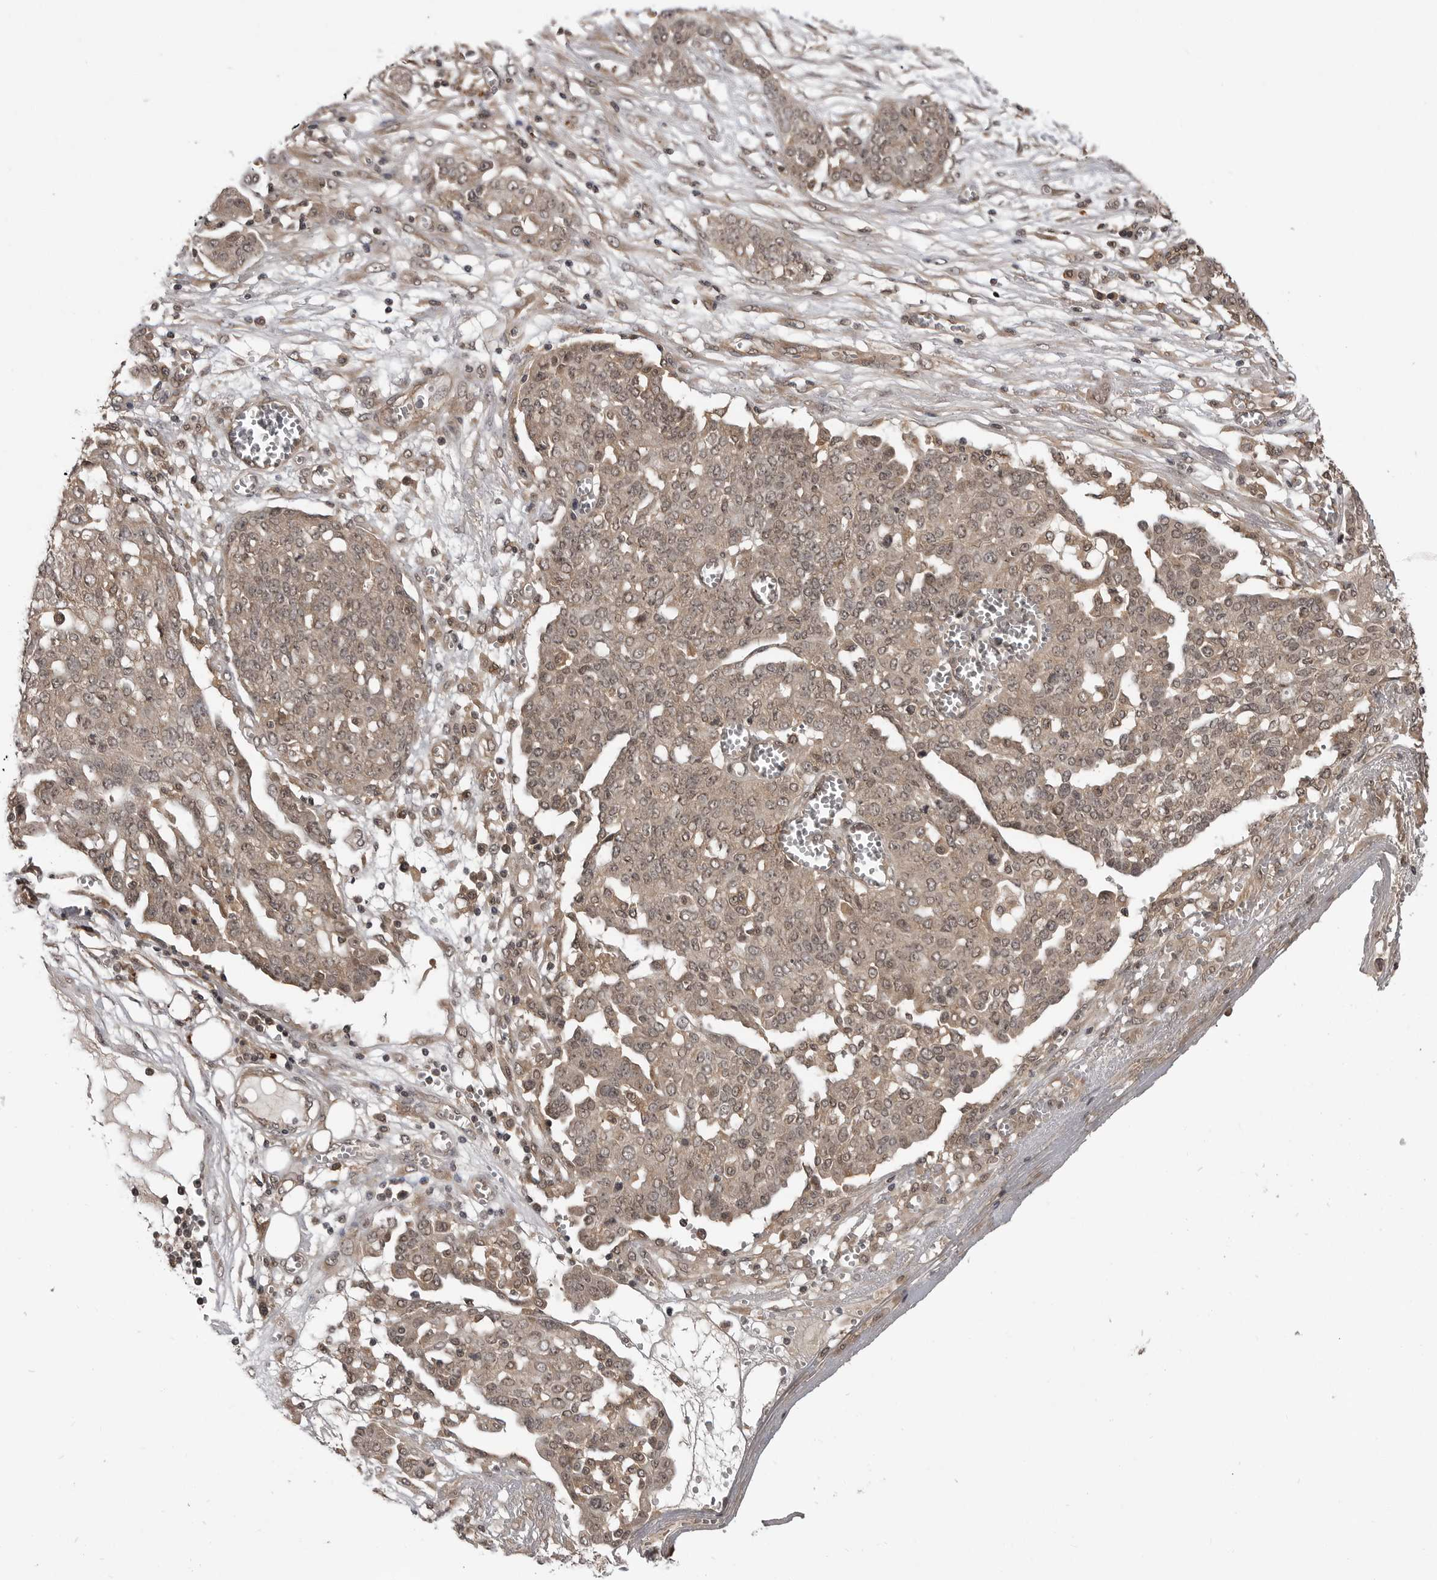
{"staining": {"intensity": "weak", "quantity": "25%-75%", "location": "cytoplasmic/membranous,nuclear"}, "tissue": "ovarian cancer", "cell_type": "Tumor cells", "image_type": "cancer", "snomed": [{"axis": "morphology", "description": "Cystadenocarcinoma, serous, NOS"}, {"axis": "topography", "description": "Soft tissue"}, {"axis": "topography", "description": "Ovary"}], "caption": "Brown immunohistochemical staining in ovarian cancer shows weak cytoplasmic/membranous and nuclear expression in about 25%-75% of tumor cells. The staining was performed using DAB, with brown indicating positive protein expression. Nuclei are stained blue with hematoxylin.", "gene": "IL24", "patient": {"sex": "female", "age": 57}}